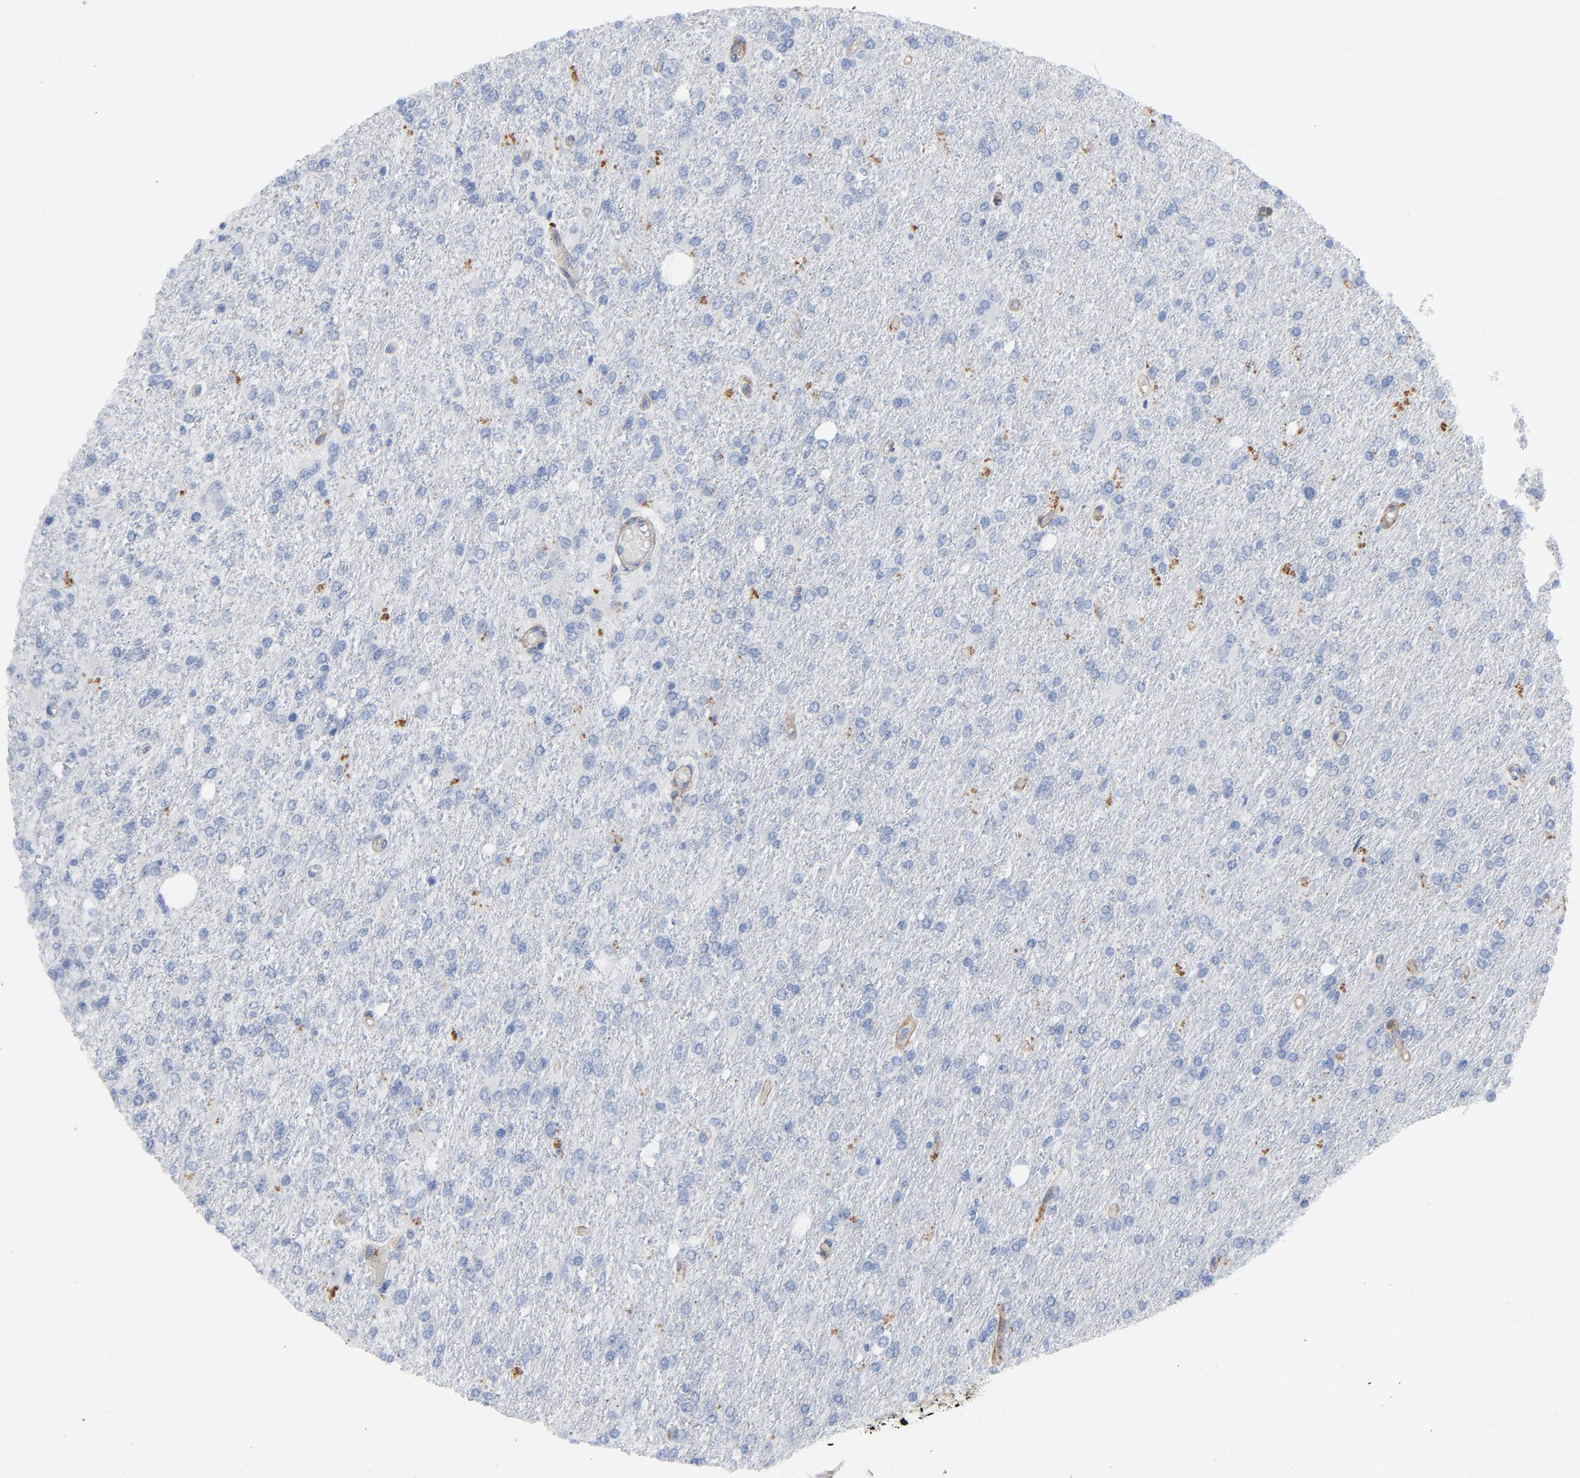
{"staining": {"intensity": "negative", "quantity": "none", "location": "none"}, "tissue": "glioma", "cell_type": "Tumor cells", "image_type": "cancer", "snomed": [{"axis": "morphology", "description": "Glioma, malignant, High grade"}, {"axis": "topography", "description": "Cerebral cortex"}], "caption": "Human glioma stained for a protein using immunohistochemistry reveals no positivity in tumor cells.", "gene": "LAMC1", "patient": {"sex": "male", "age": 76}}